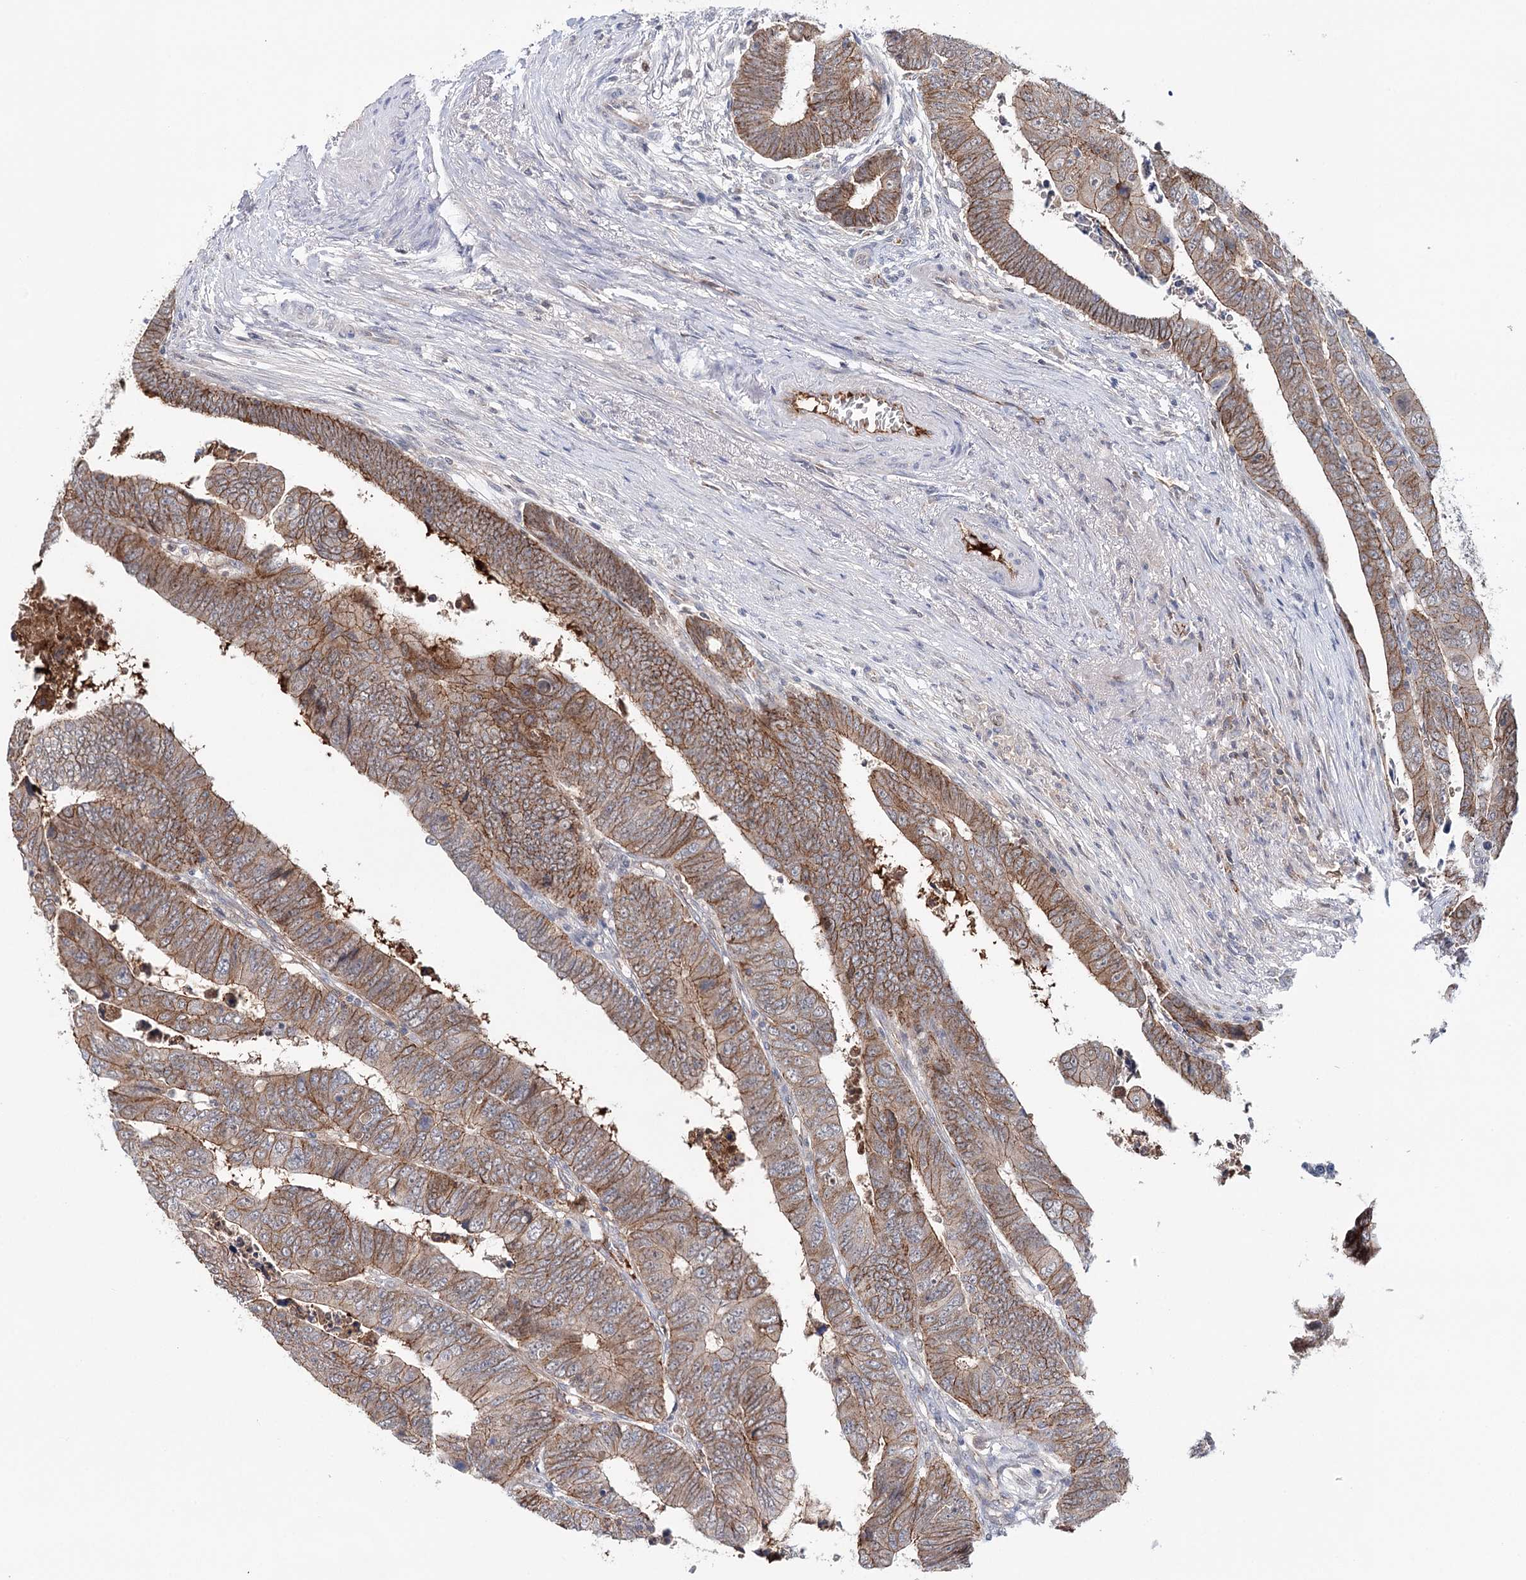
{"staining": {"intensity": "moderate", "quantity": ">75%", "location": "cytoplasmic/membranous"}, "tissue": "colorectal cancer", "cell_type": "Tumor cells", "image_type": "cancer", "snomed": [{"axis": "morphology", "description": "Normal tissue, NOS"}, {"axis": "morphology", "description": "Adenocarcinoma, NOS"}, {"axis": "topography", "description": "Rectum"}], "caption": "This micrograph demonstrates IHC staining of human colorectal cancer, with medium moderate cytoplasmic/membranous staining in approximately >75% of tumor cells.", "gene": "PKP4", "patient": {"sex": "female", "age": 65}}